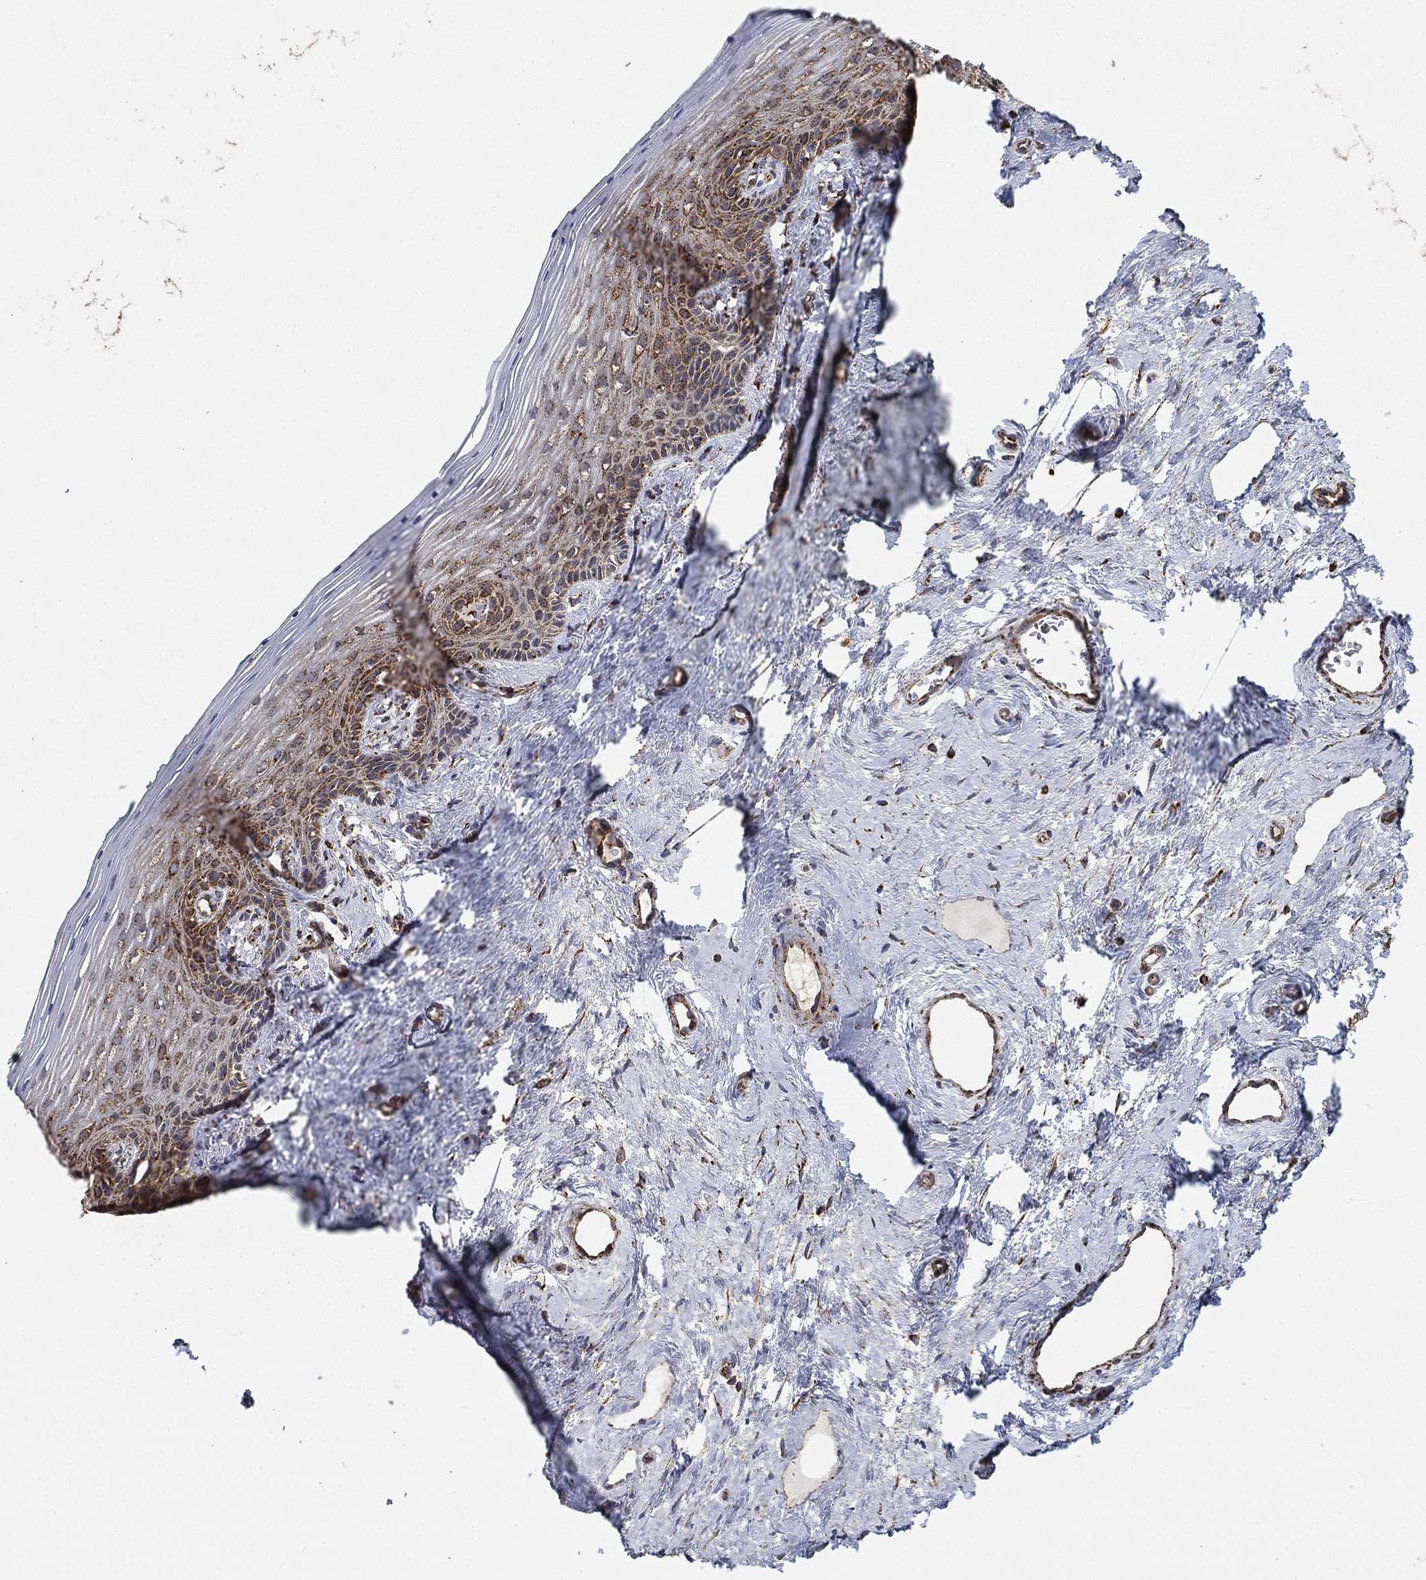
{"staining": {"intensity": "moderate", "quantity": "25%-75%", "location": "cytoplasmic/membranous"}, "tissue": "vagina", "cell_type": "Squamous epithelial cells", "image_type": "normal", "snomed": [{"axis": "morphology", "description": "Normal tissue, NOS"}, {"axis": "topography", "description": "Vagina"}], "caption": "DAB immunohistochemical staining of normal vagina exhibits moderate cytoplasmic/membranous protein positivity in approximately 25%-75% of squamous epithelial cells.", "gene": "SLC38A7", "patient": {"sex": "female", "age": 45}}